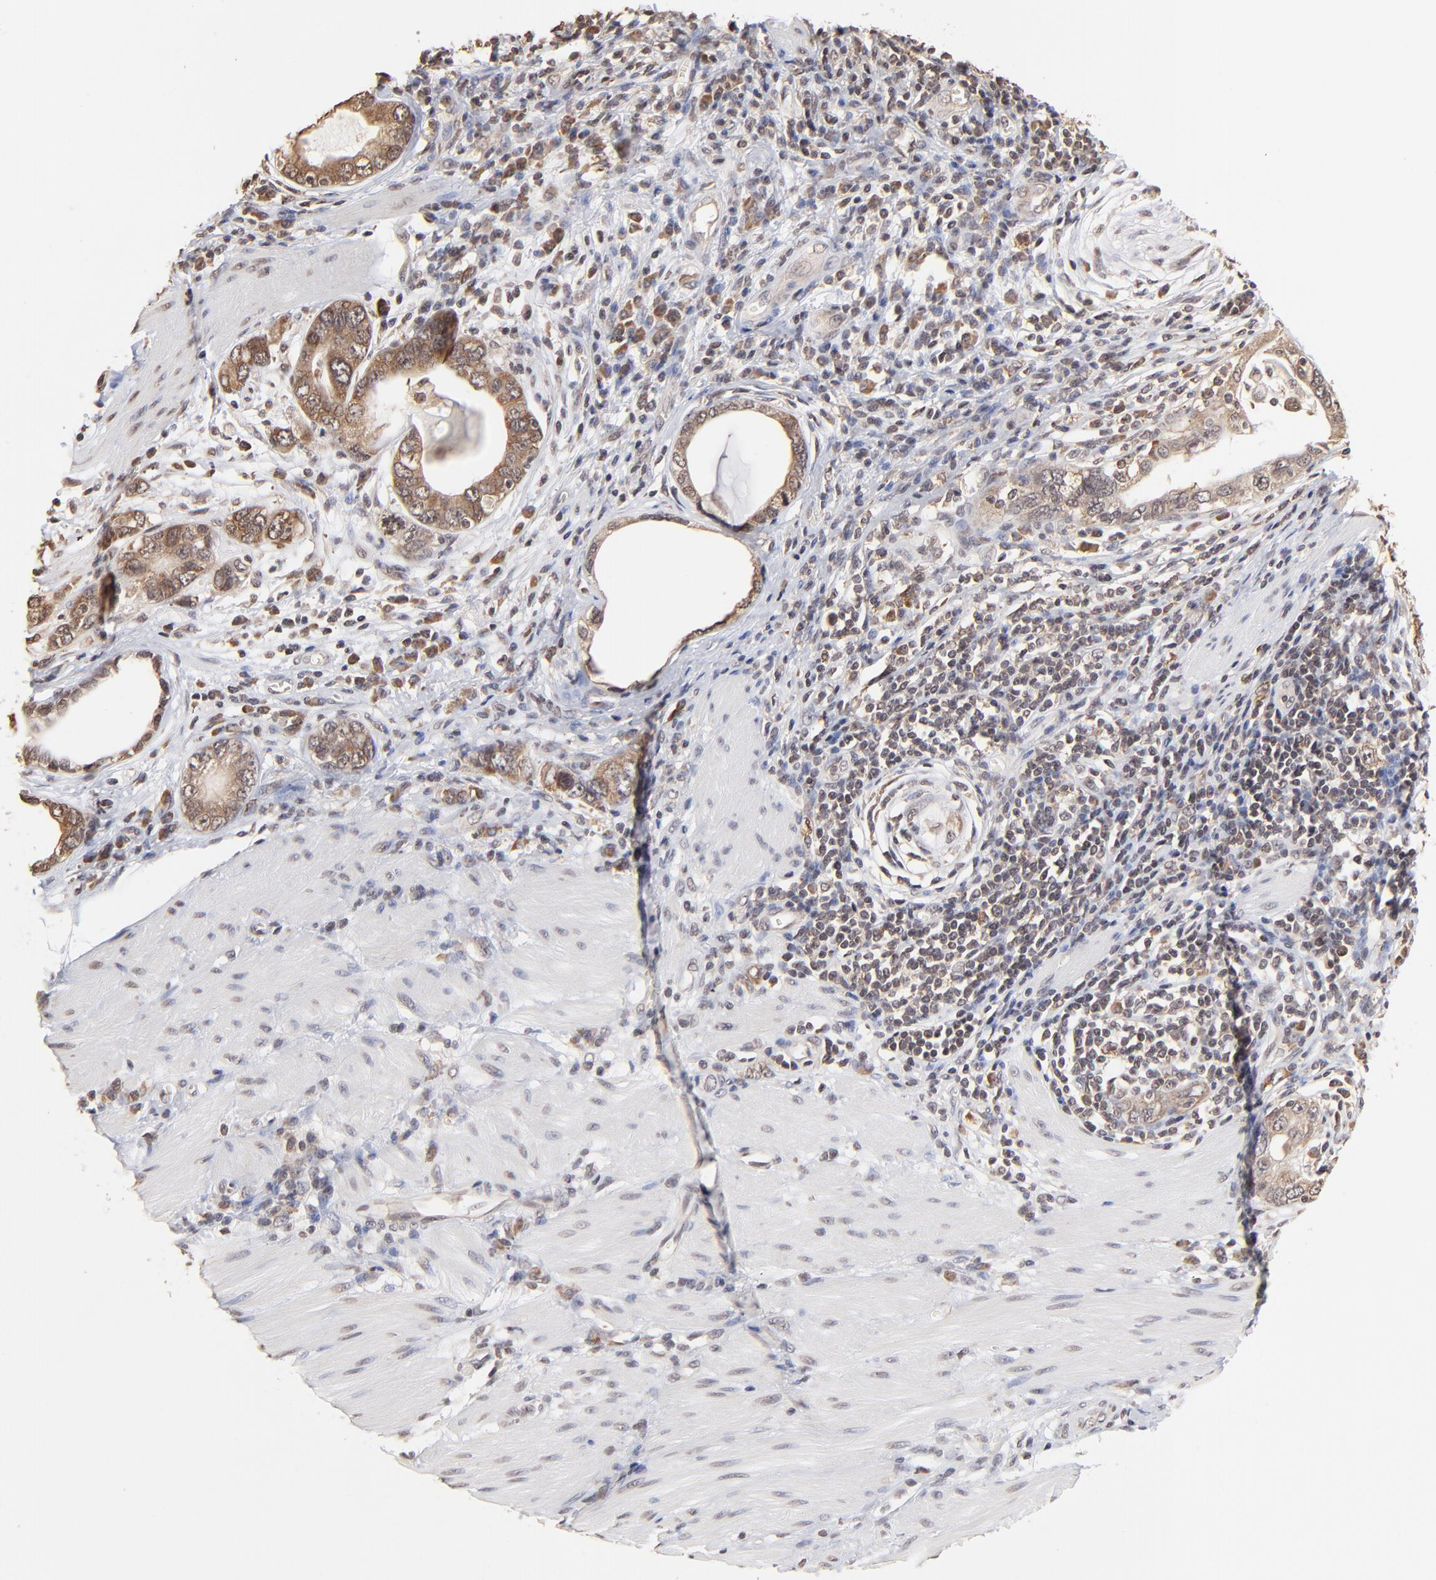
{"staining": {"intensity": "moderate", "quantity": ">75%", "location": "cytoplasmic/membranous"}, "tissue": "stomach cancer", "cell_type": "Tumor cells", "image_type": "cancer", "snomed": [{"axis": "morphology", "description": "Adenocarcinoma, NOS"}, {"axis": "topography", "description": "Stomach, lower"}], "caption": "Stomach adenocarcinoma was stained to show a protein in brown. There is medium levels of moderate cytoplasmic/membranous staining in approximately >75% of tumor cells.", "gene": "BRPF1", "patient": {"sex": "female", "age": 93}}